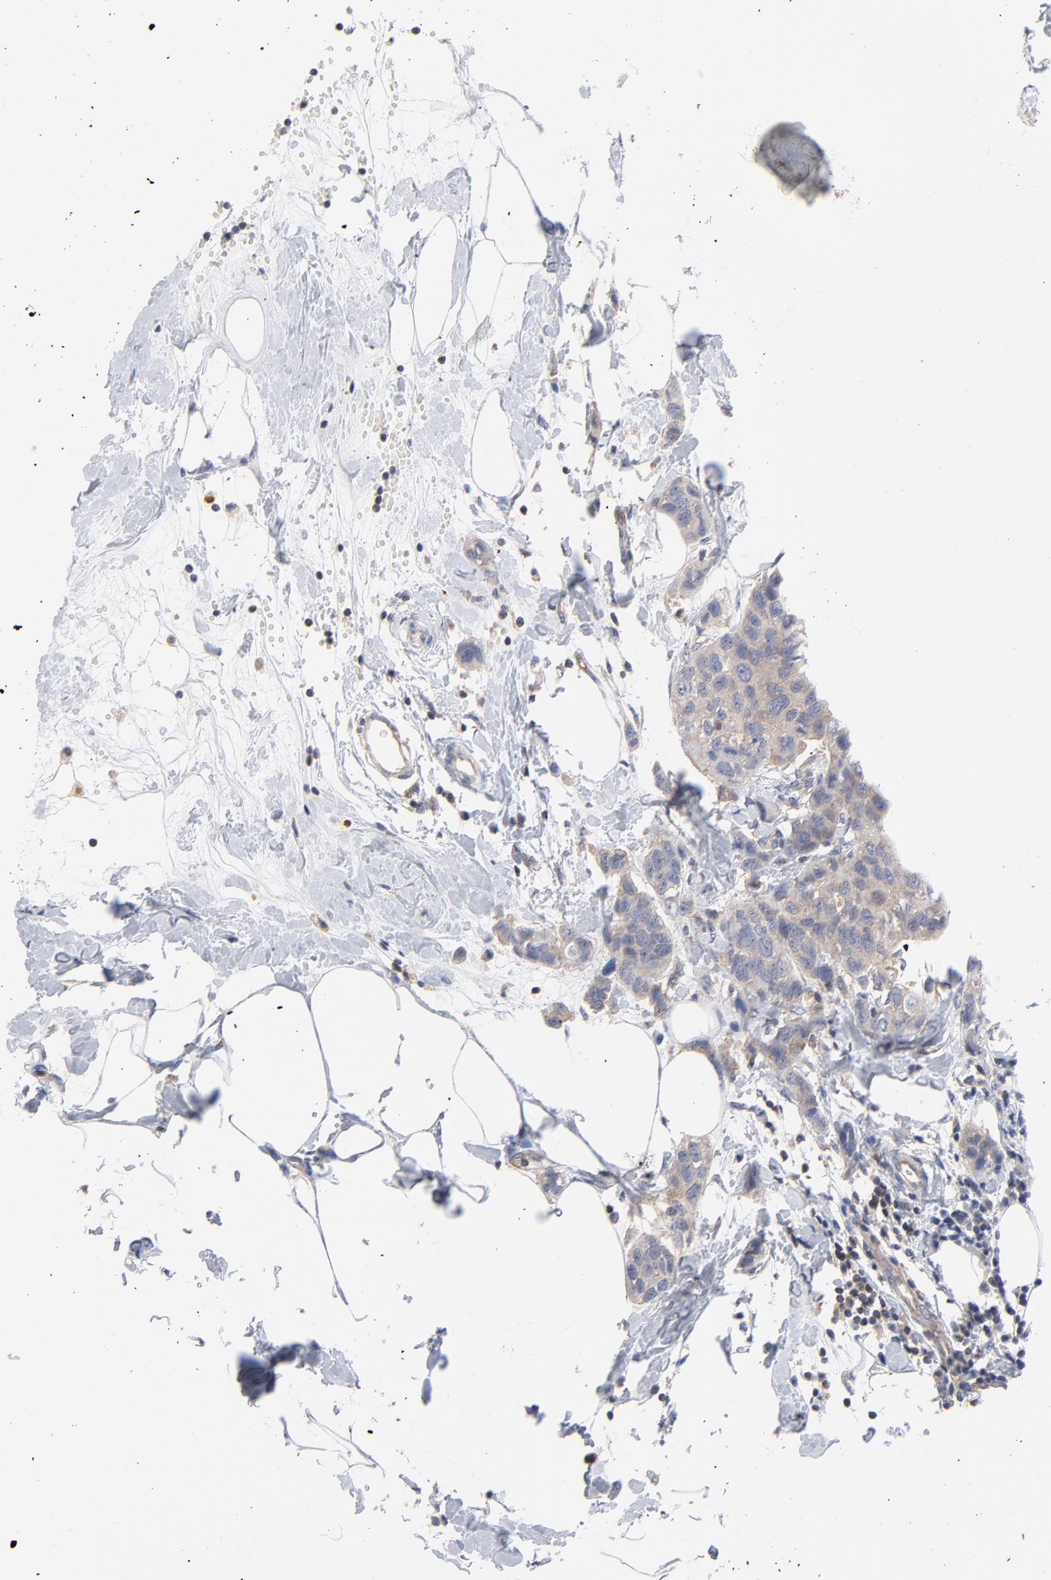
{"staining": {"intensity": "weak", "quantity": ">75%", "location": "cytoplasmic/membranous"}, "tissue": "breast cancer", "cell_type": "Tumor cells", "image_type": "cancer", "snomed": [{"axis": "morphology", "description": "Normal tissue, NOS"}, {"axis": "morphology", "description": "Duct carcinoma"}, {"axis": "topography", "description": "Breast"}], "caption": "DAB (3,3'-diaminobenzidine) immunohistochemical staining of human infiltrating ductal carcinoma (breast) shows weak cytoplasmic/membranous protein staining in approximately >75% of tumor cells. Immunohistochemistry stains the protein of interest in brown and the nuclei are stained blue.", "gene": "CAB39L", "patient": {"sex": "female", "age": 50}}